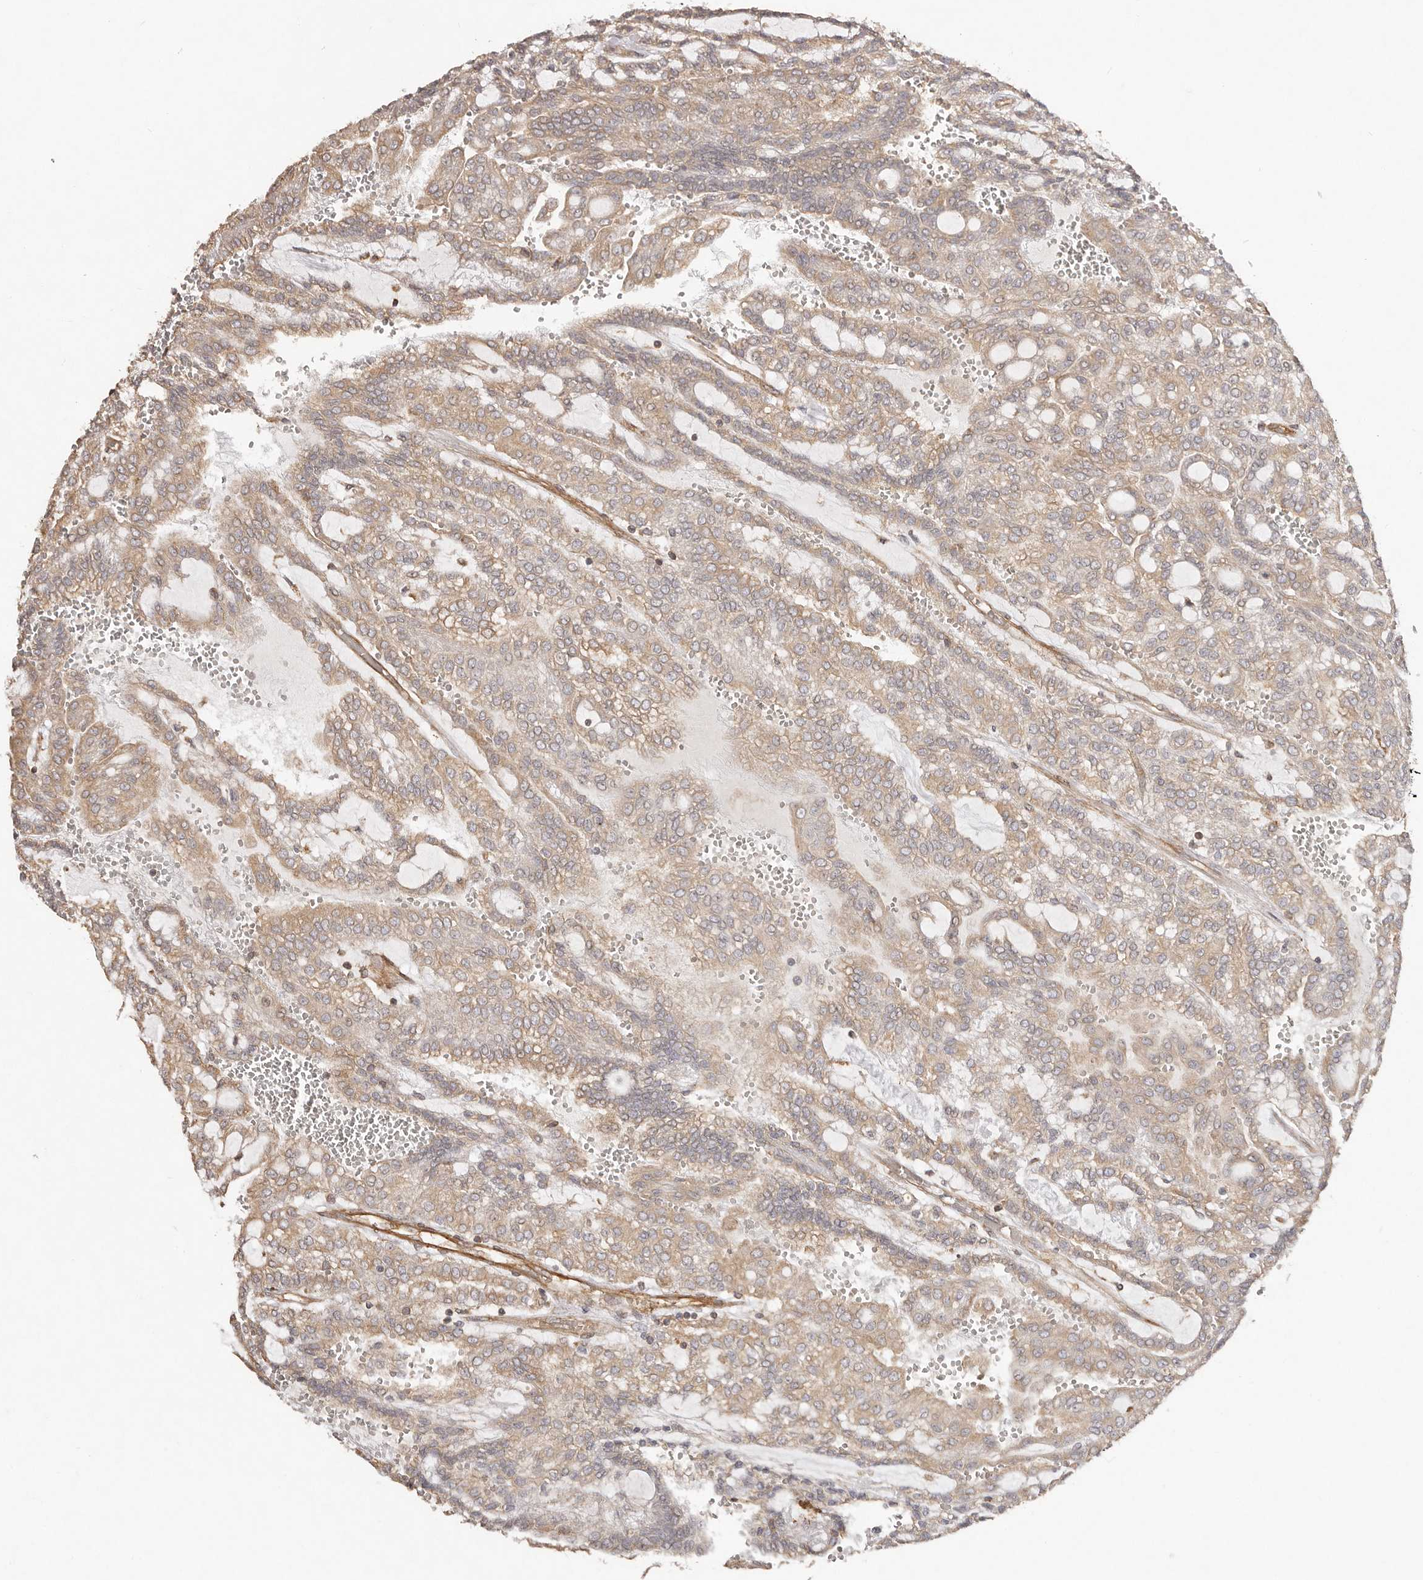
{"staining": {"intensity": "weak", "quantity": "25%-75%", "location": "cytoplasmic/membranous"}, "tissue": "renal cancer", "cell_type": "Tumor cells", "image_type": "cancer", "snomed": [{"axis": "morphology", "description": "Adenocarcinoma, NOS"}, {"axis": "topography", "description": "Kidney"}], "caption": "Renal cancer (adenocarcinoma) was stained to show a protein in brown. There is low levels of weak cytoplasmic/membranous staining in about 25%-75% of tumor cells. Using DAB (brown) and hematoxylin (blue) stains, captured at high magnification using brightfield microscopy.", "gene": "RPS6", "patient": {"sex": "male", "age": 63}}